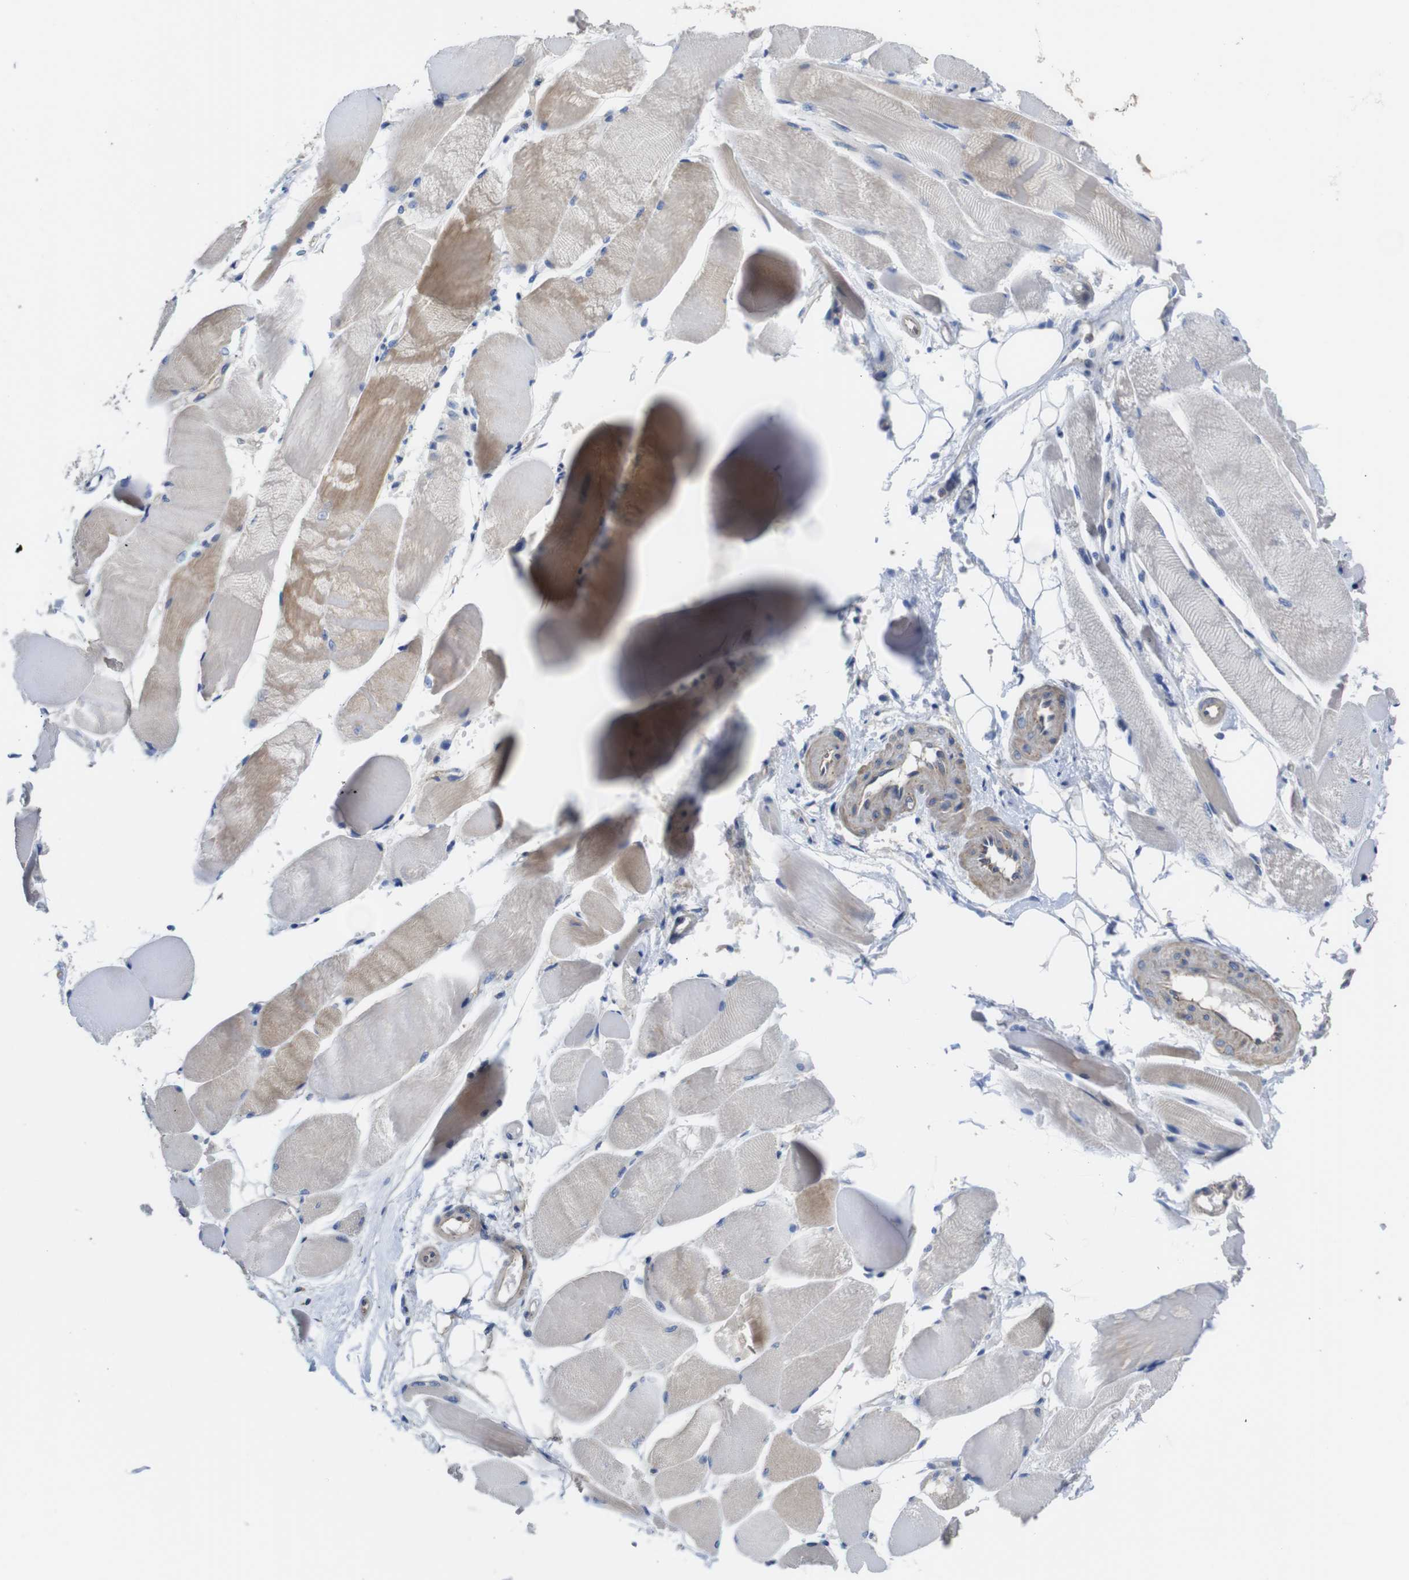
{"staining": {"intensity": "weak", "quantity": ">75%", "location": "cytoplasmic/membranous"}, "tissue": "skeletal muscle", "cell_type": "Myocytes", "image_type": "normal", "snomed": [{"axis": "morphology", "description": "Normal tissue, NOS"}, {"axis": "topography", "description": "Skeletal muscle"}, {"axis": "topography", "description": "Peripheral nerve tissue"}], "caption": "Skeletal muscle was stained to show a protein in brown. There is low levels of weak cytoplasmic/membranous positivity in approximately >75% of myocytes. (IHC, brightfield microscopy, high magnification).", "gene": "DDRGK1", "patient": {"sex": "female", "age": 84}}